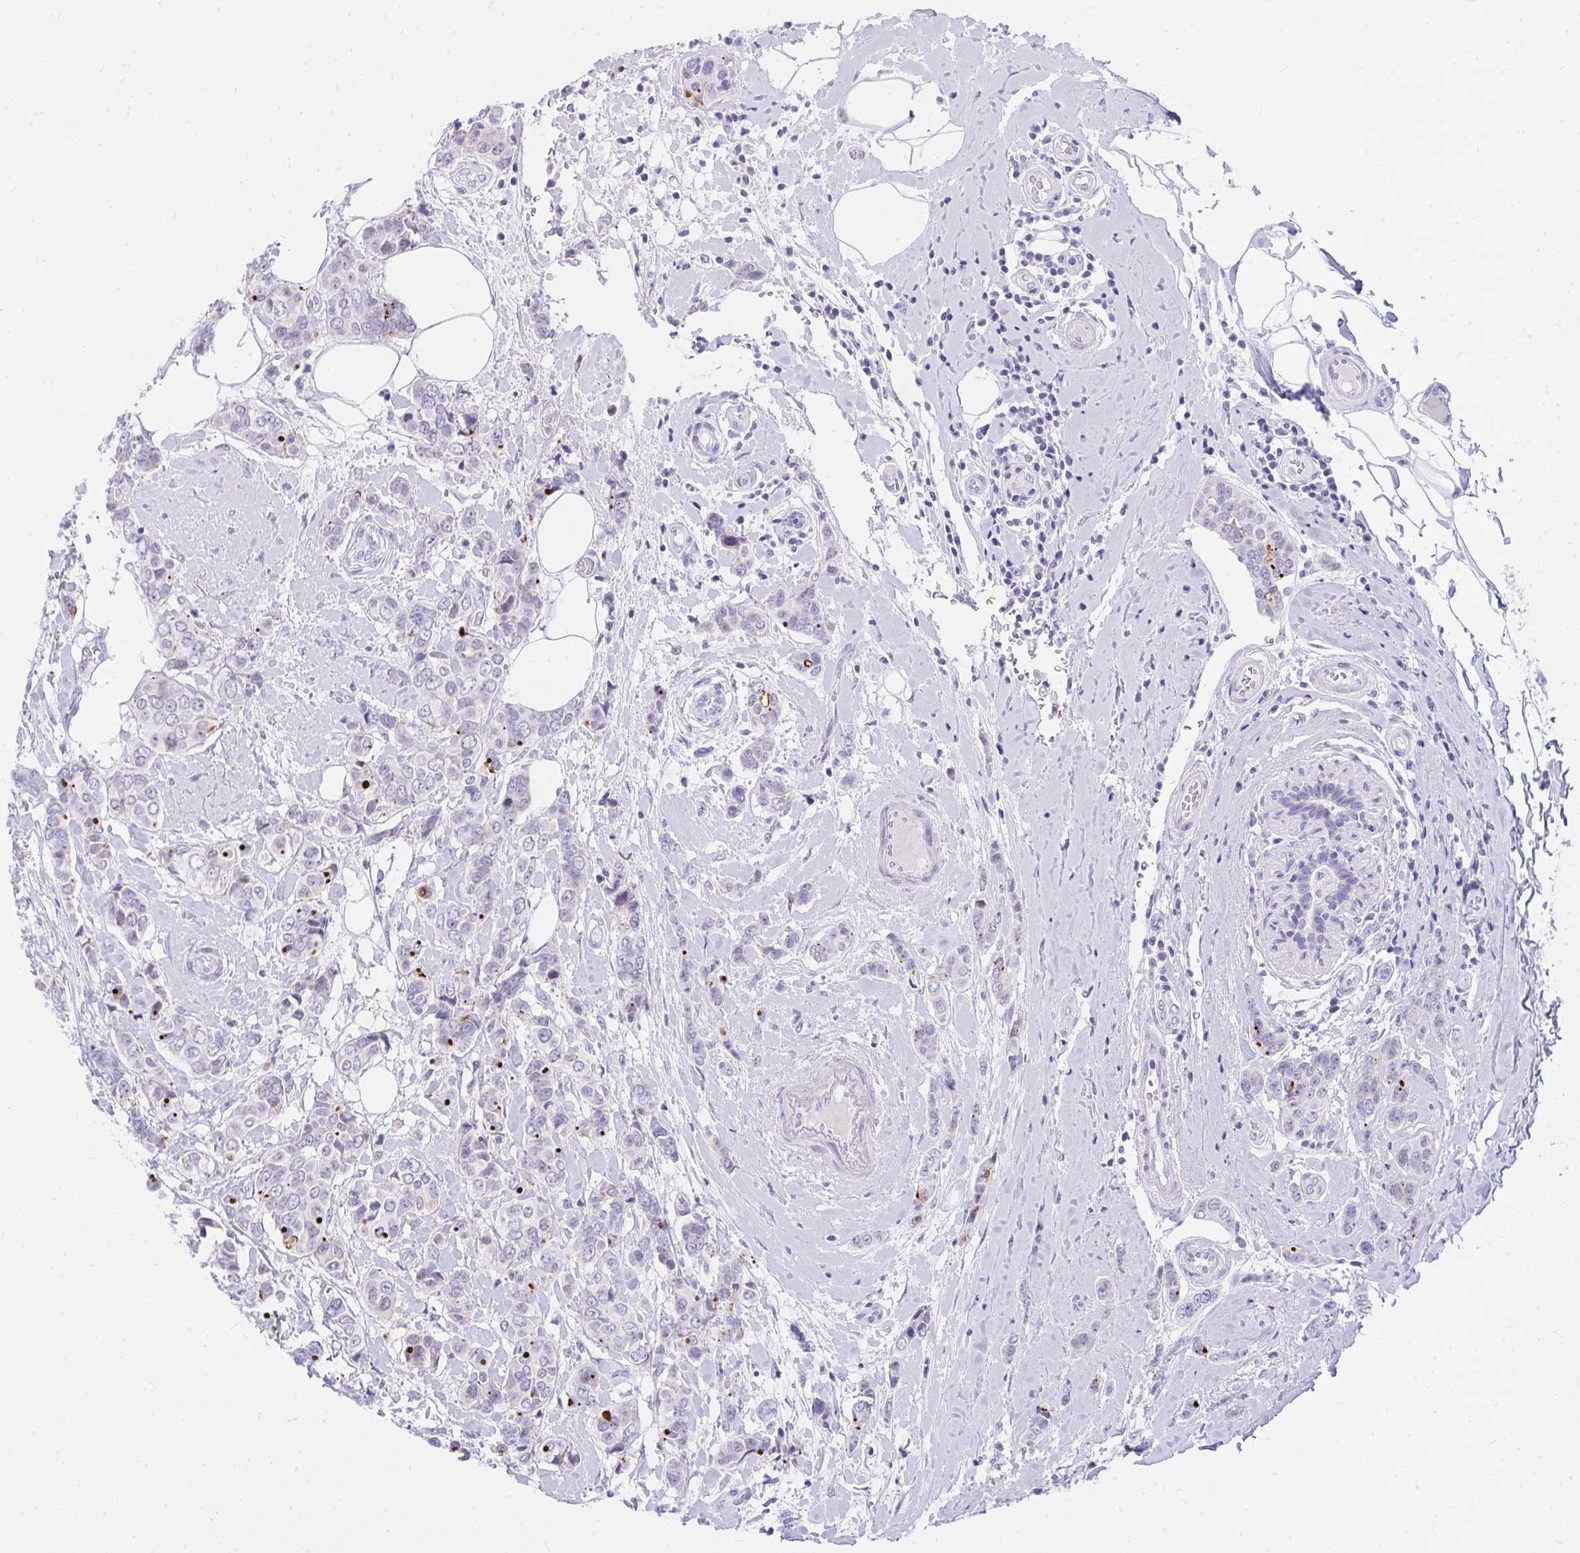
{"staining": {"intensity": "strong", "quantity": "<25%", "location": "cytoplasmic/membranous"}, "tissue": "breast cancer", "cell_type": "Tumor cells", "image_type": "cancer", "snomed": [{"axis": "morphology", "description": "Lobular carcinoma"}, {"axis": "topography", "description": "Breast"}], "caption": "Human breast lobular carcinoma stained with a protein marker shows strong staining in tumor cells.", "gene": "OR5F1", "patient": {"sex": "female", "age": 51}}